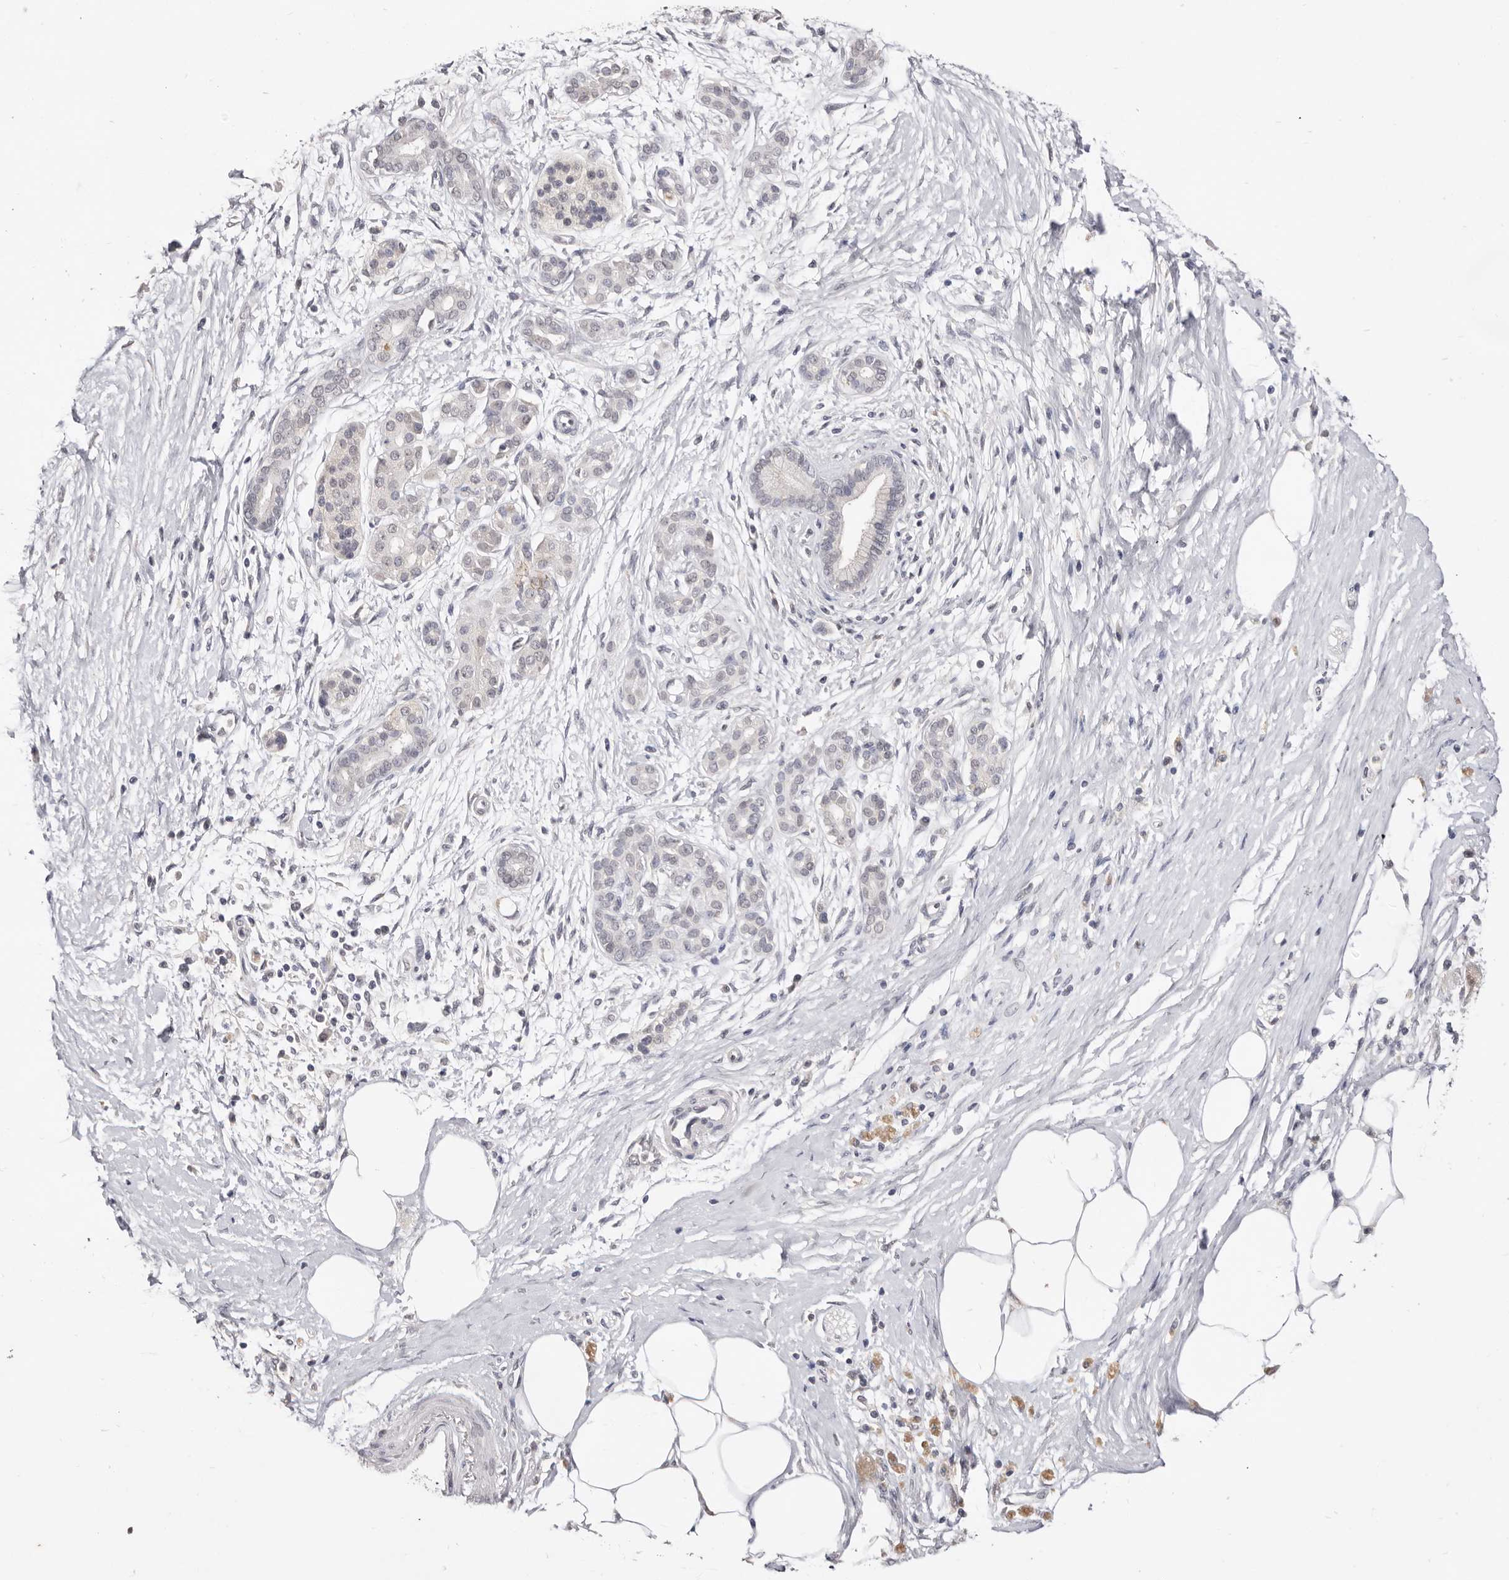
{"staining": {"intensity": "negative", "quantity": "none", "location": "none"}, "tissue": "pancreatic cancer", "cell_type": "Tumor cells", "image_type": "cancer", "snomed": [{"axis": "morphology", "description": "Adenocarcinoma, NOS"}, {"axis": "topography", "description": "Pancreas"}], "caption": "Pancreatic cancer (adenocarcinoma) was stained to show a protein in brown. There is no significant staining in tumor cells. (Stains: DAB immunohistochemistry (IHC) with hematoxylin counter stain, Microscopy: brightfield microscopy at high magnification).", "gene": "DOP1A", "patient": {"sex": "male", "age": 58}}